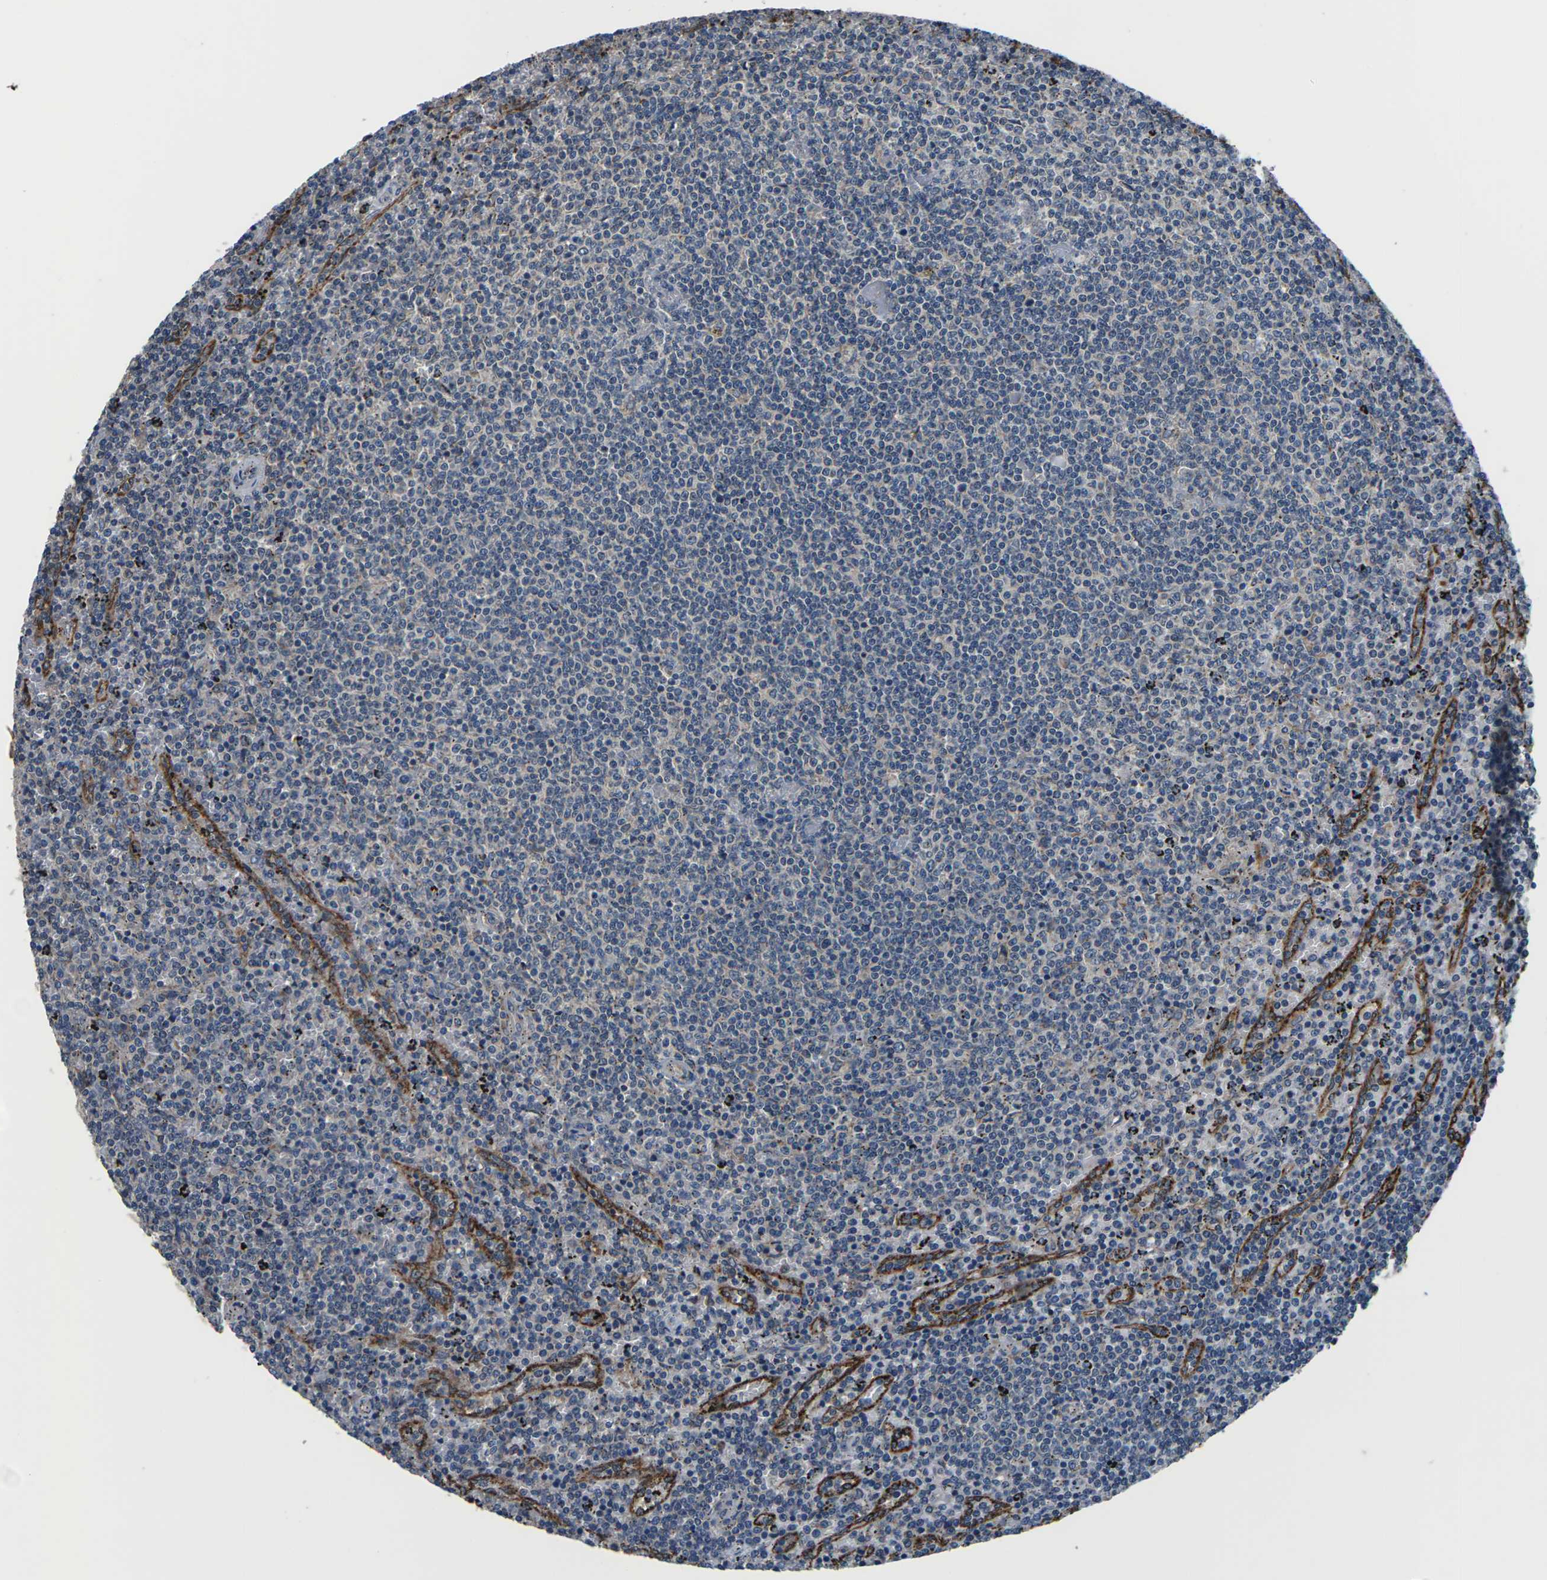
{"staining": {"intensity": "negative", "quantity": "none", "location": "none"}, "tissue": "lymphoma", "cell_type": "Tumor cells", "image_type": "cancer", "snomed": [{"axis": "morphology", "description": "Malignant lymphoma, non-Hodgkin's type, Low grade"}, {"axis": "topography", "description": "Spleen"}], "caption": "The image shows no staining of tumor cells in low-grade malignant lymphoma, non-Hodgkin's type. The staining was performed using DAB to visualize the protein expression in brown, while the nuclei were stained in blue with hematoxylin (Magnification: 20x).", "gene": "GABRP", "patient": {"sex": "female", "age": 50}}